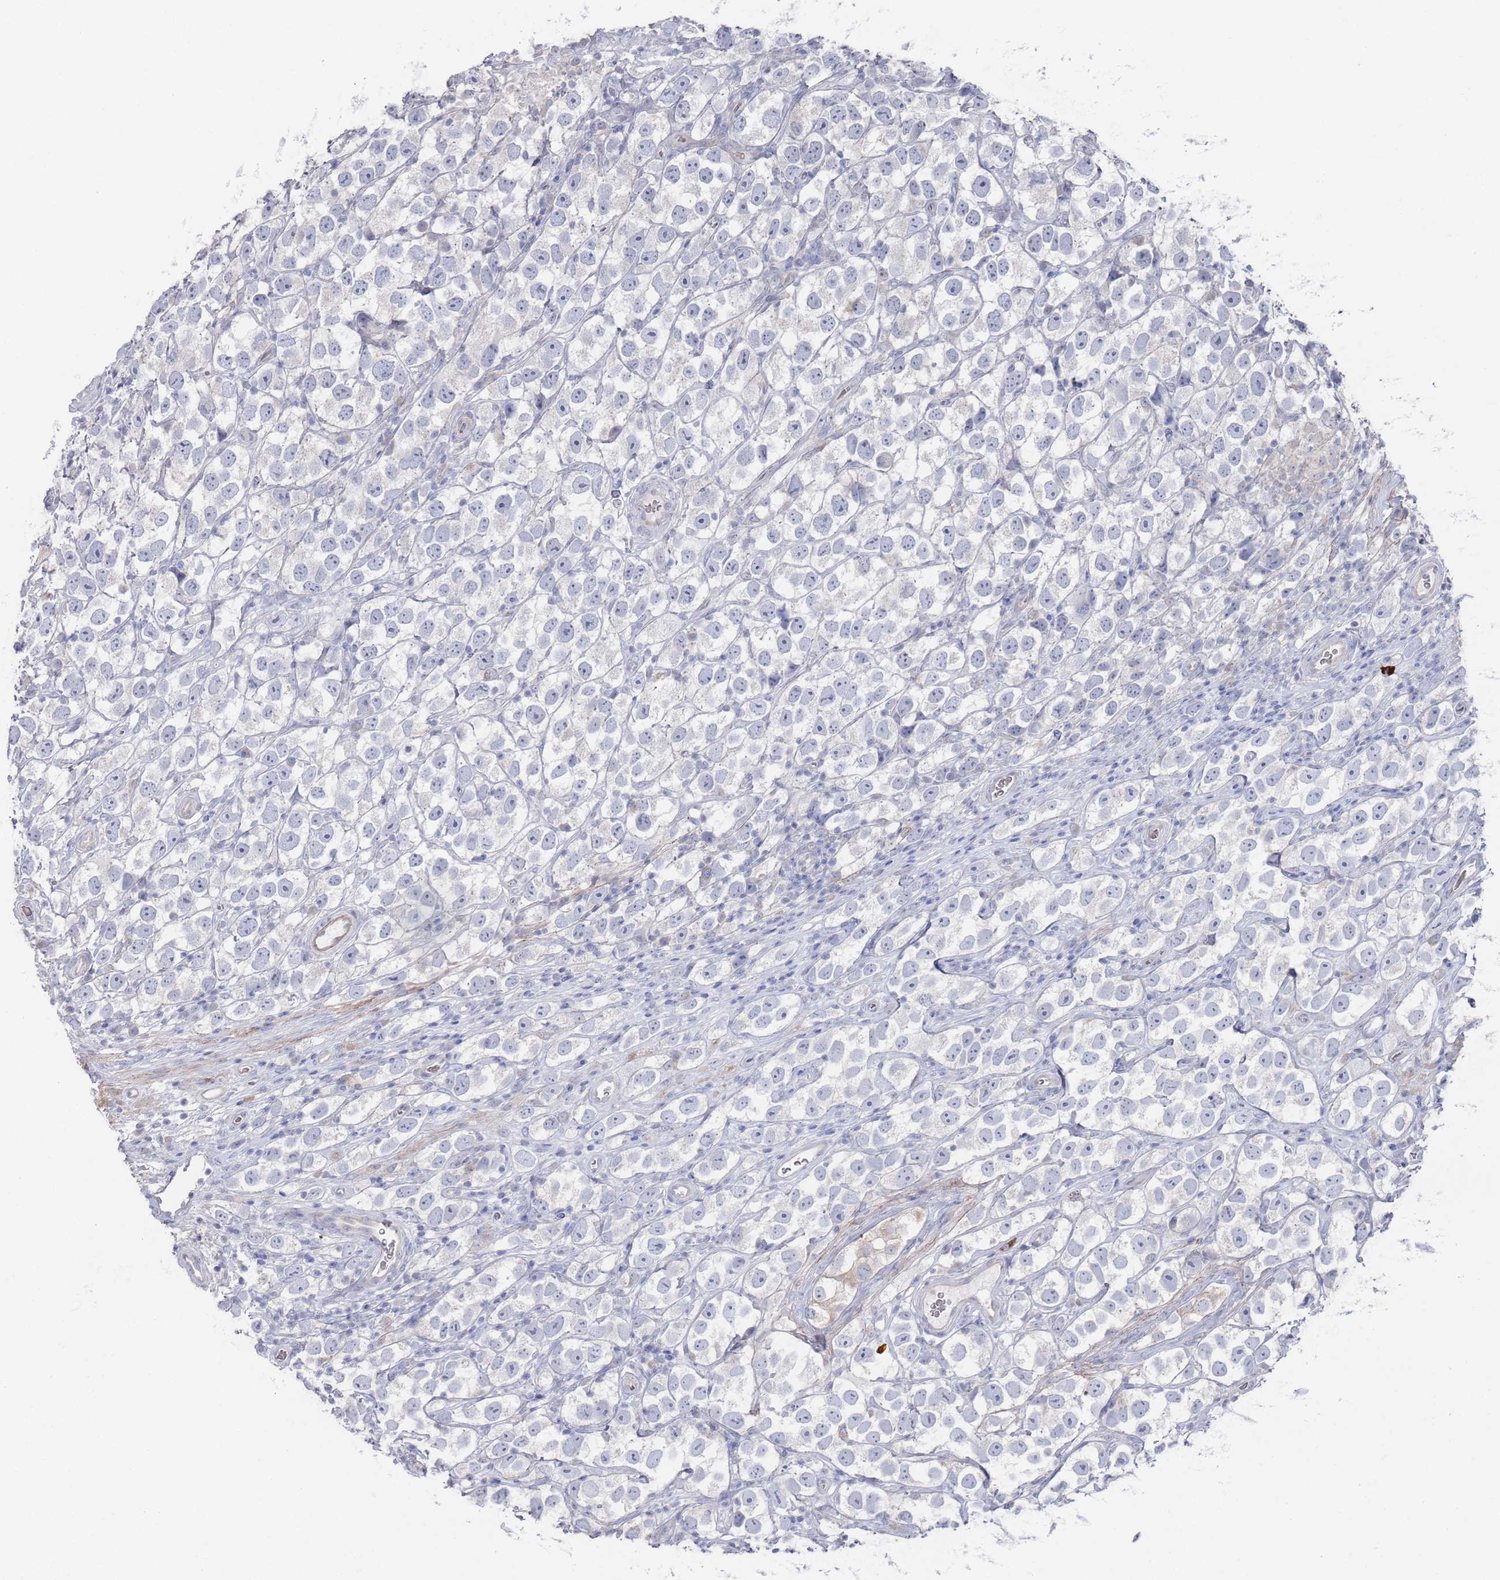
{"staining": {"intensity": "negative", "quantity": "none", "location": "none"}, "tissue": "testis cancer", "cell_type": "Tumor cells", "image_type": "cancer", "snomed": [{"axis": "morphology", "description": "Seminoma, NOS"}, {"axis": "topography", "description": "Testis"}], "caption": "Immunohistochemistry (IHC) histopathology image of human testis seminoma stained for a protein (brown), which displays no expression in tumor cells. (DAB (3,3'-diaminobenzidine) immunohistochemistry with hematoxylin counter stain).", "gene": "TMCO3", "patient": {"sex": "male", "age": 26}}